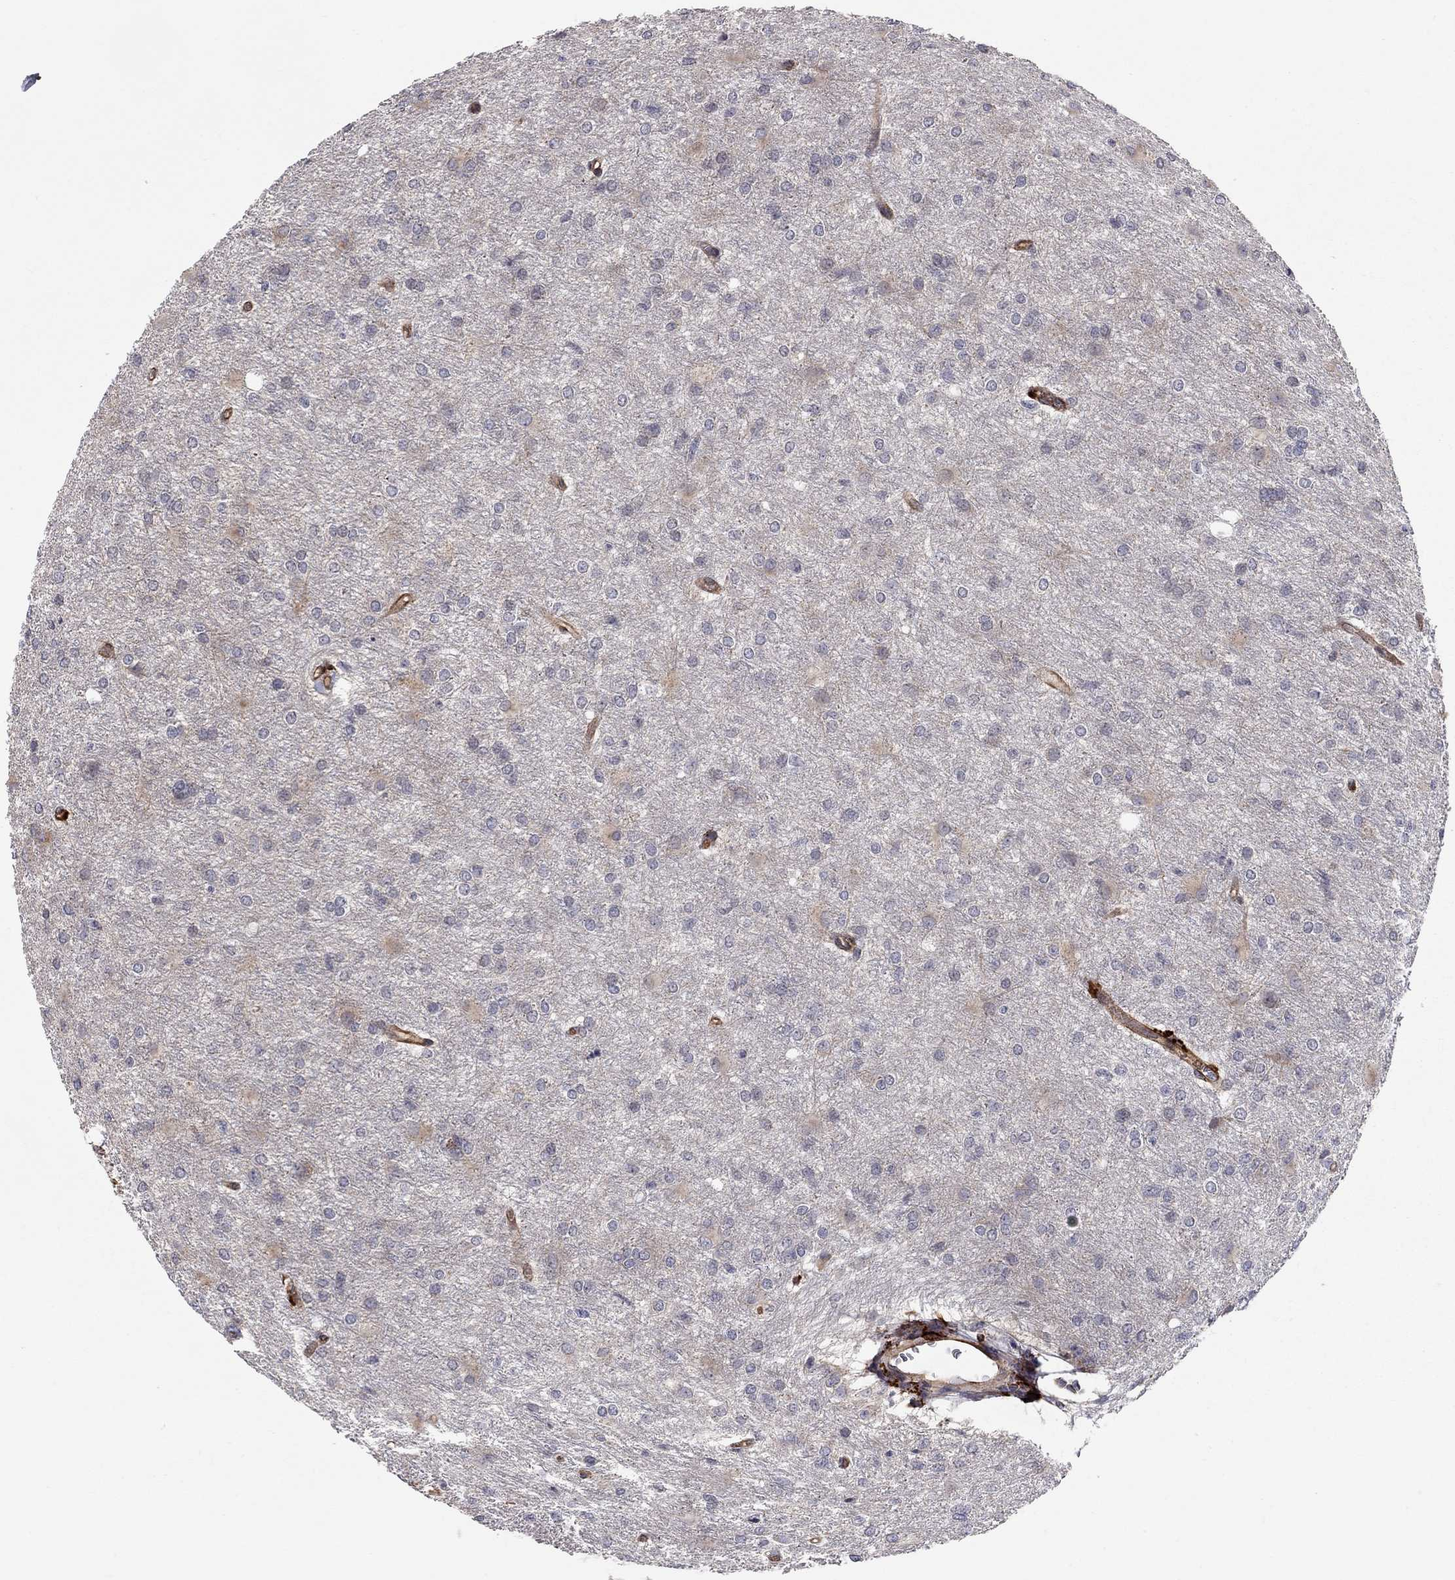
{"staining": {"intensity": "negative", "quantity": "none", "location": "none"}, "tissue": "glioma", "cell_type": "Tumor cells", "image_type": "cancer", "snomed": [{"axis": "morphology", "description": "Glioma, malignant, High grade"}, {"axis": "topography", "description": "Brain"}], "caption": "Immunohistochemical staining of human high-grade glioma (malignant) reveals no significant positivity in tumor cells.", "gene": "RASEF", "patient": {"sex": "male", "age": 68}}